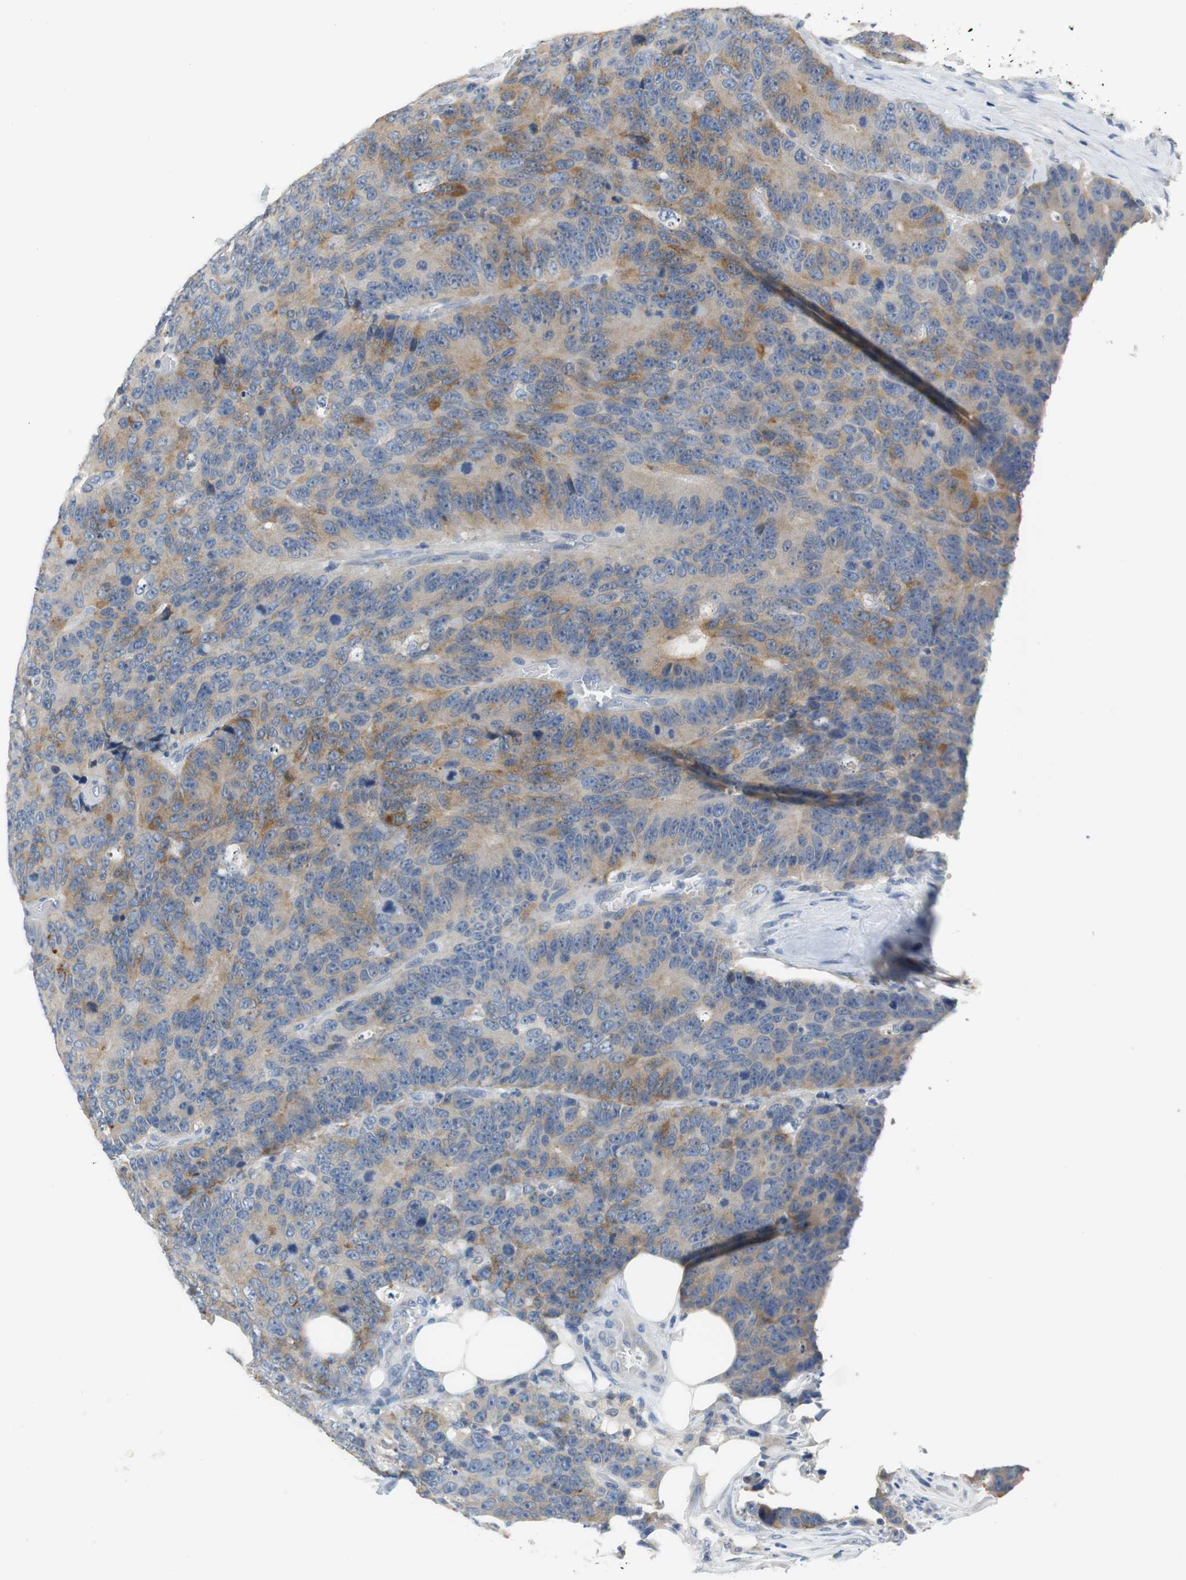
{"staining": {"intensity": "weak", "quantity": "25%-75%", "location": "cytoplasmic/membranous"}, "tissue": "colorectal cancer", "cell_type": "Tumor cells", "image_type": "cancer", "snomed": [{"axis": "morphology", "description": "Adenocarcinoma, NOS"}, {"axis": "topography", "description": "Colon"}], "caption": "Weak cytoplasmic/membranous protein positivity is identified in approximately 25%-75% of tumor cells in colorectal cancer.", "gene": "GLCCI1", "patient": {"sex": "female", "age": 86}}